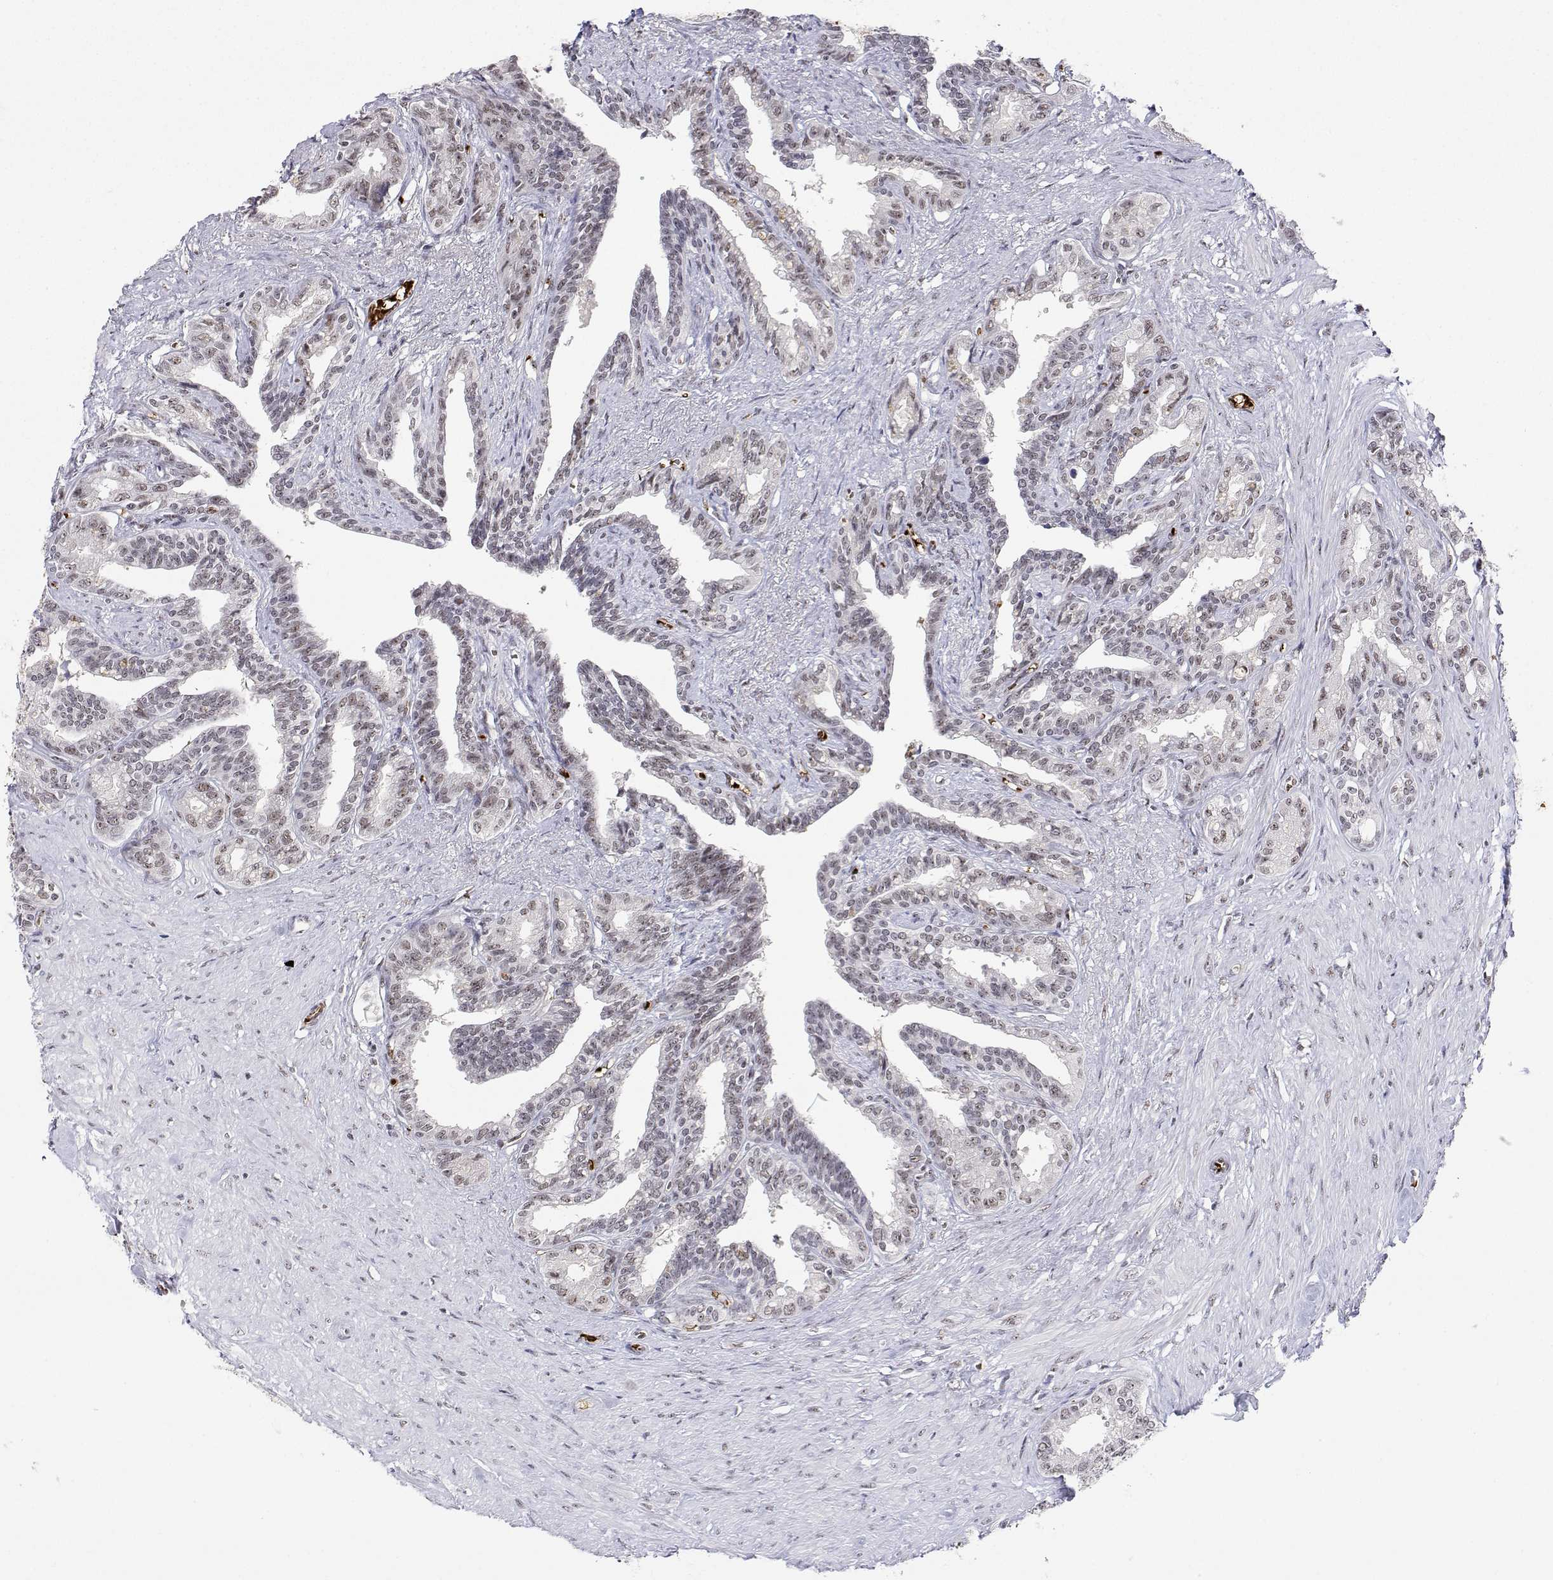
{"staining": {"intensity": "moderate", "quantity": "<25%", "location": "nuclear"}, "tissue": "seminal vesicle", "cell_type": "Glandular cells", "image_type": "normal", "snomed": [{"axis": "morphology", "description": "Normal tissue, NOS"}, {"axis": "morphology", "description": "Urothelial carcinoma, NOS"}, {"axis": "topography", "description": "Urinary bladder"}, {"axis": "topography", "description": "Seminal veicle"}], "caption": "An image showing moderate nuclear expression in approximately <25% of glandular cells in unremarkable seminal vesicle, as visualized by brown immunohistochemical staining.", "gene": "ADAR", "patient": {"sex": "male", "age": 76}}